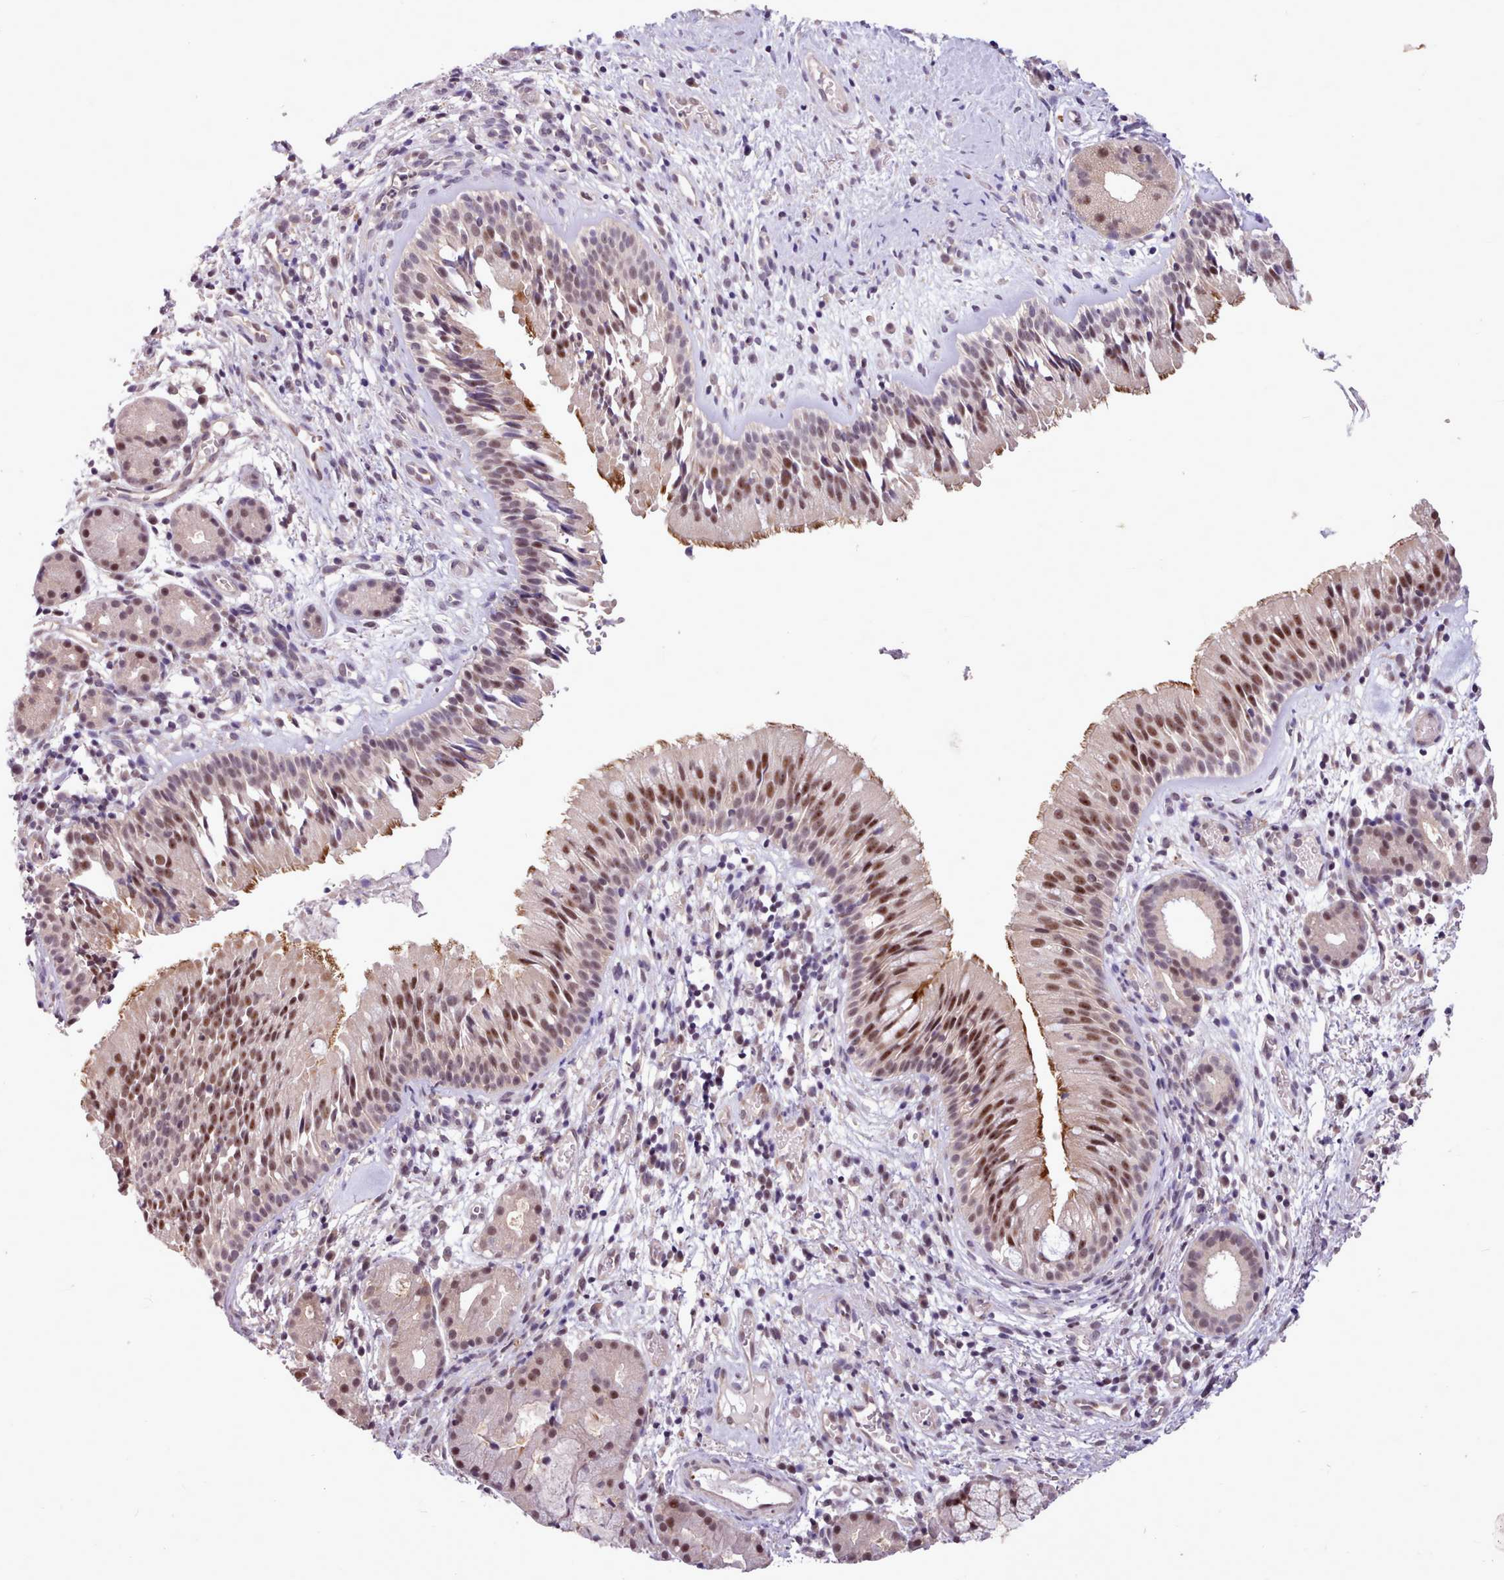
{"staining": {"intensity": "moderate", "quantity": ">75%", "location": "cytoplasmic/membranous,nuclear"}, "tissue": "nasopharynx", "cell_type": "Respiratory epithelial cells", "image_type": "normal", "snomed": [{"axis": "morphology", "description": "Normal tissue, NOS"}, {"axis": "topography", "description": "Nasopharynx"}], "caption": "A micrograph of nasopharynx stained for a protein exhibits moderate cytoplasmic/membranous,nuclear brown staining in respiratory epithelial cells.", "gene": "ZNF607", "patient": {"sex": "male", "age": 65}}